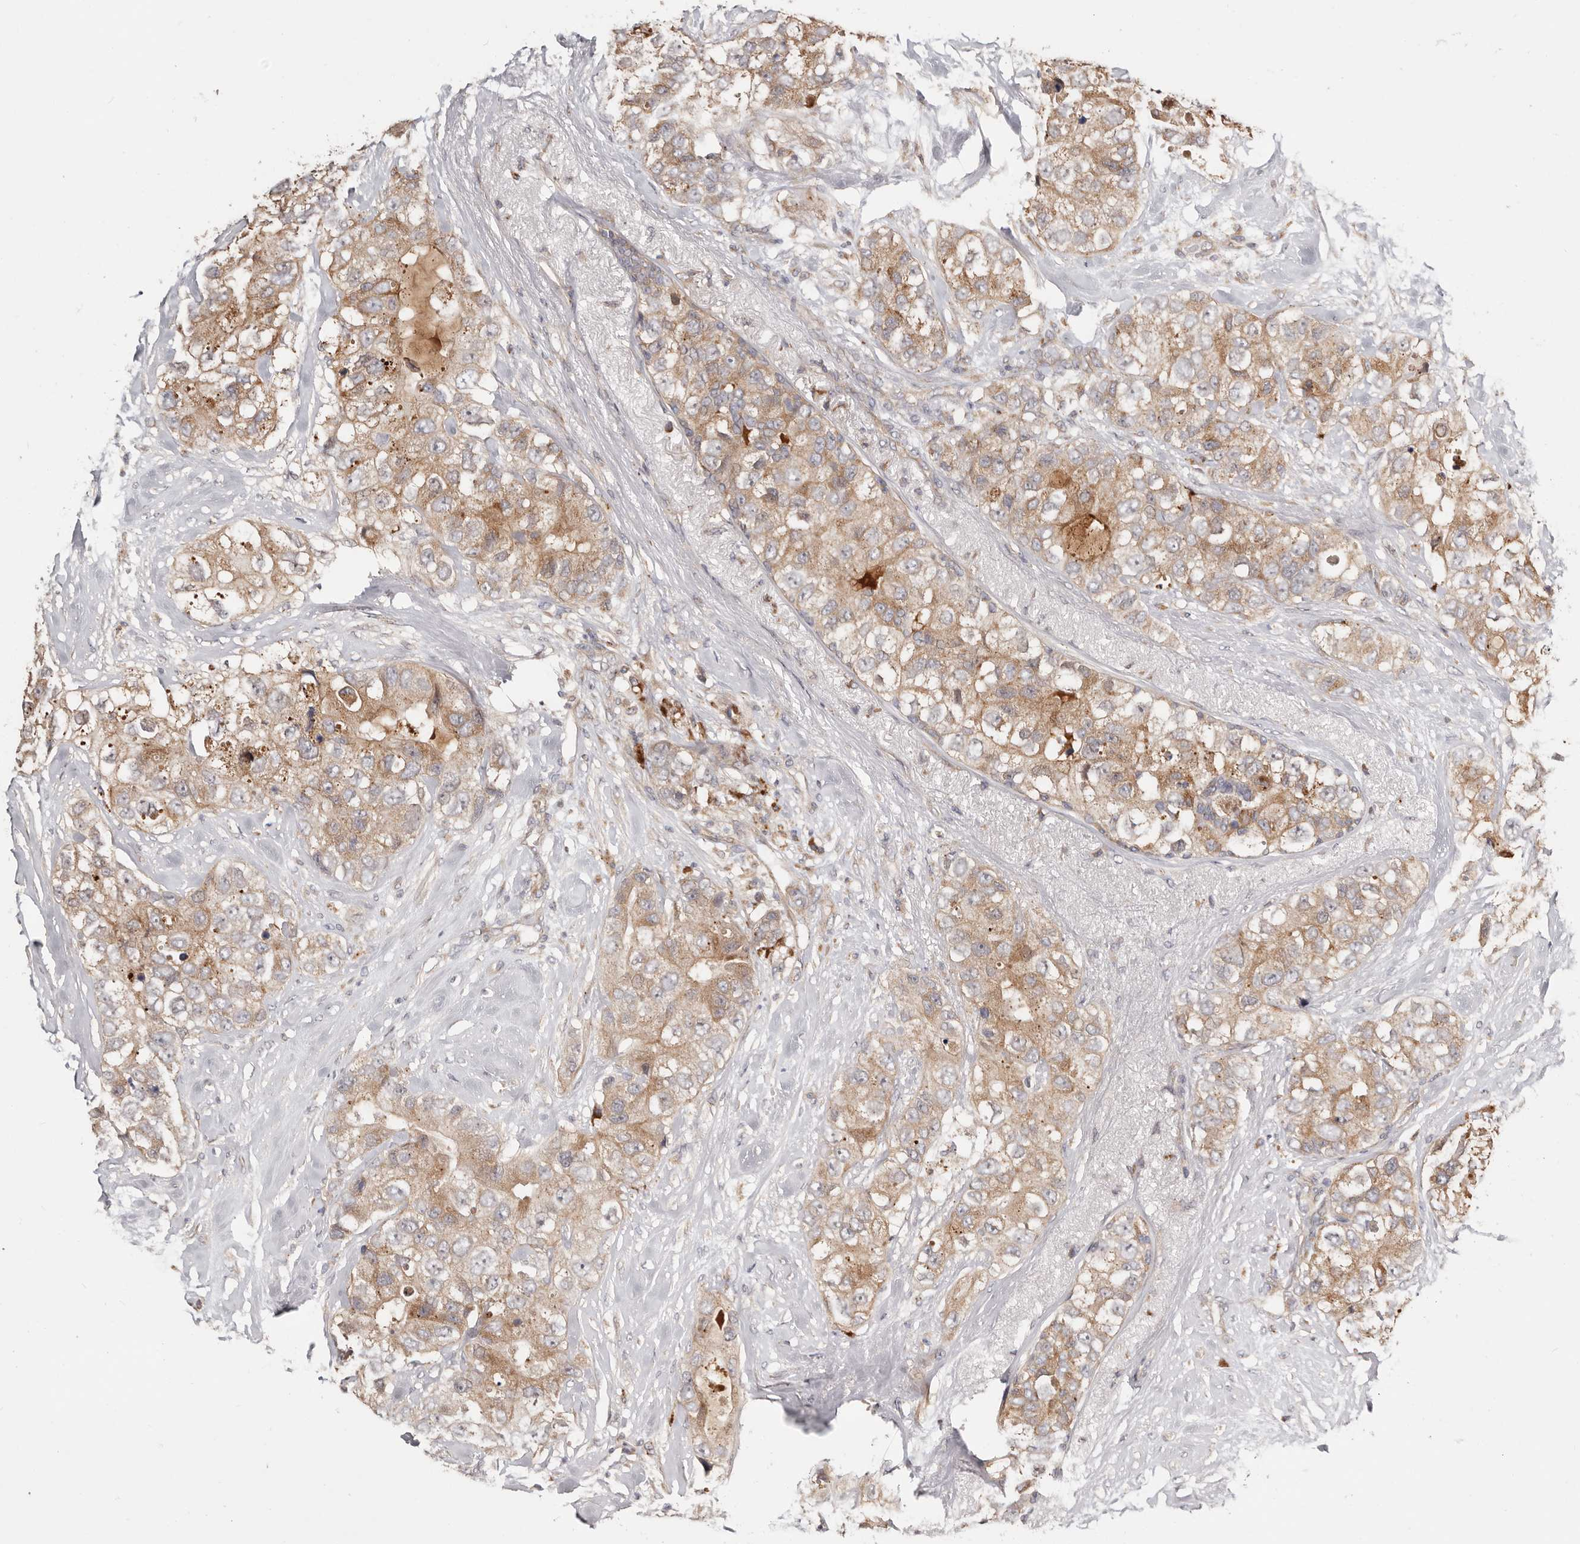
{"staining": {"intensity": "moderate", "quantity": ">75%", "location": "cytoplasmic/membranous"}, "tissue": "breast cancer", "cell_type": "Tumor cells", "image_type": "cancer", "snomed": [{"axis": "morphology", "description": "Duct carcinoma"}, {"axis": "topography", "description": "Breast"}], "caption": "Protein expression analysis of human breast intraductal carcinoma reveals moderate cytoplasmic/membranous positivity in about >75% of tumor cells.", "gene": "USP33", "patient": {"sex": "female", "age": 62}}